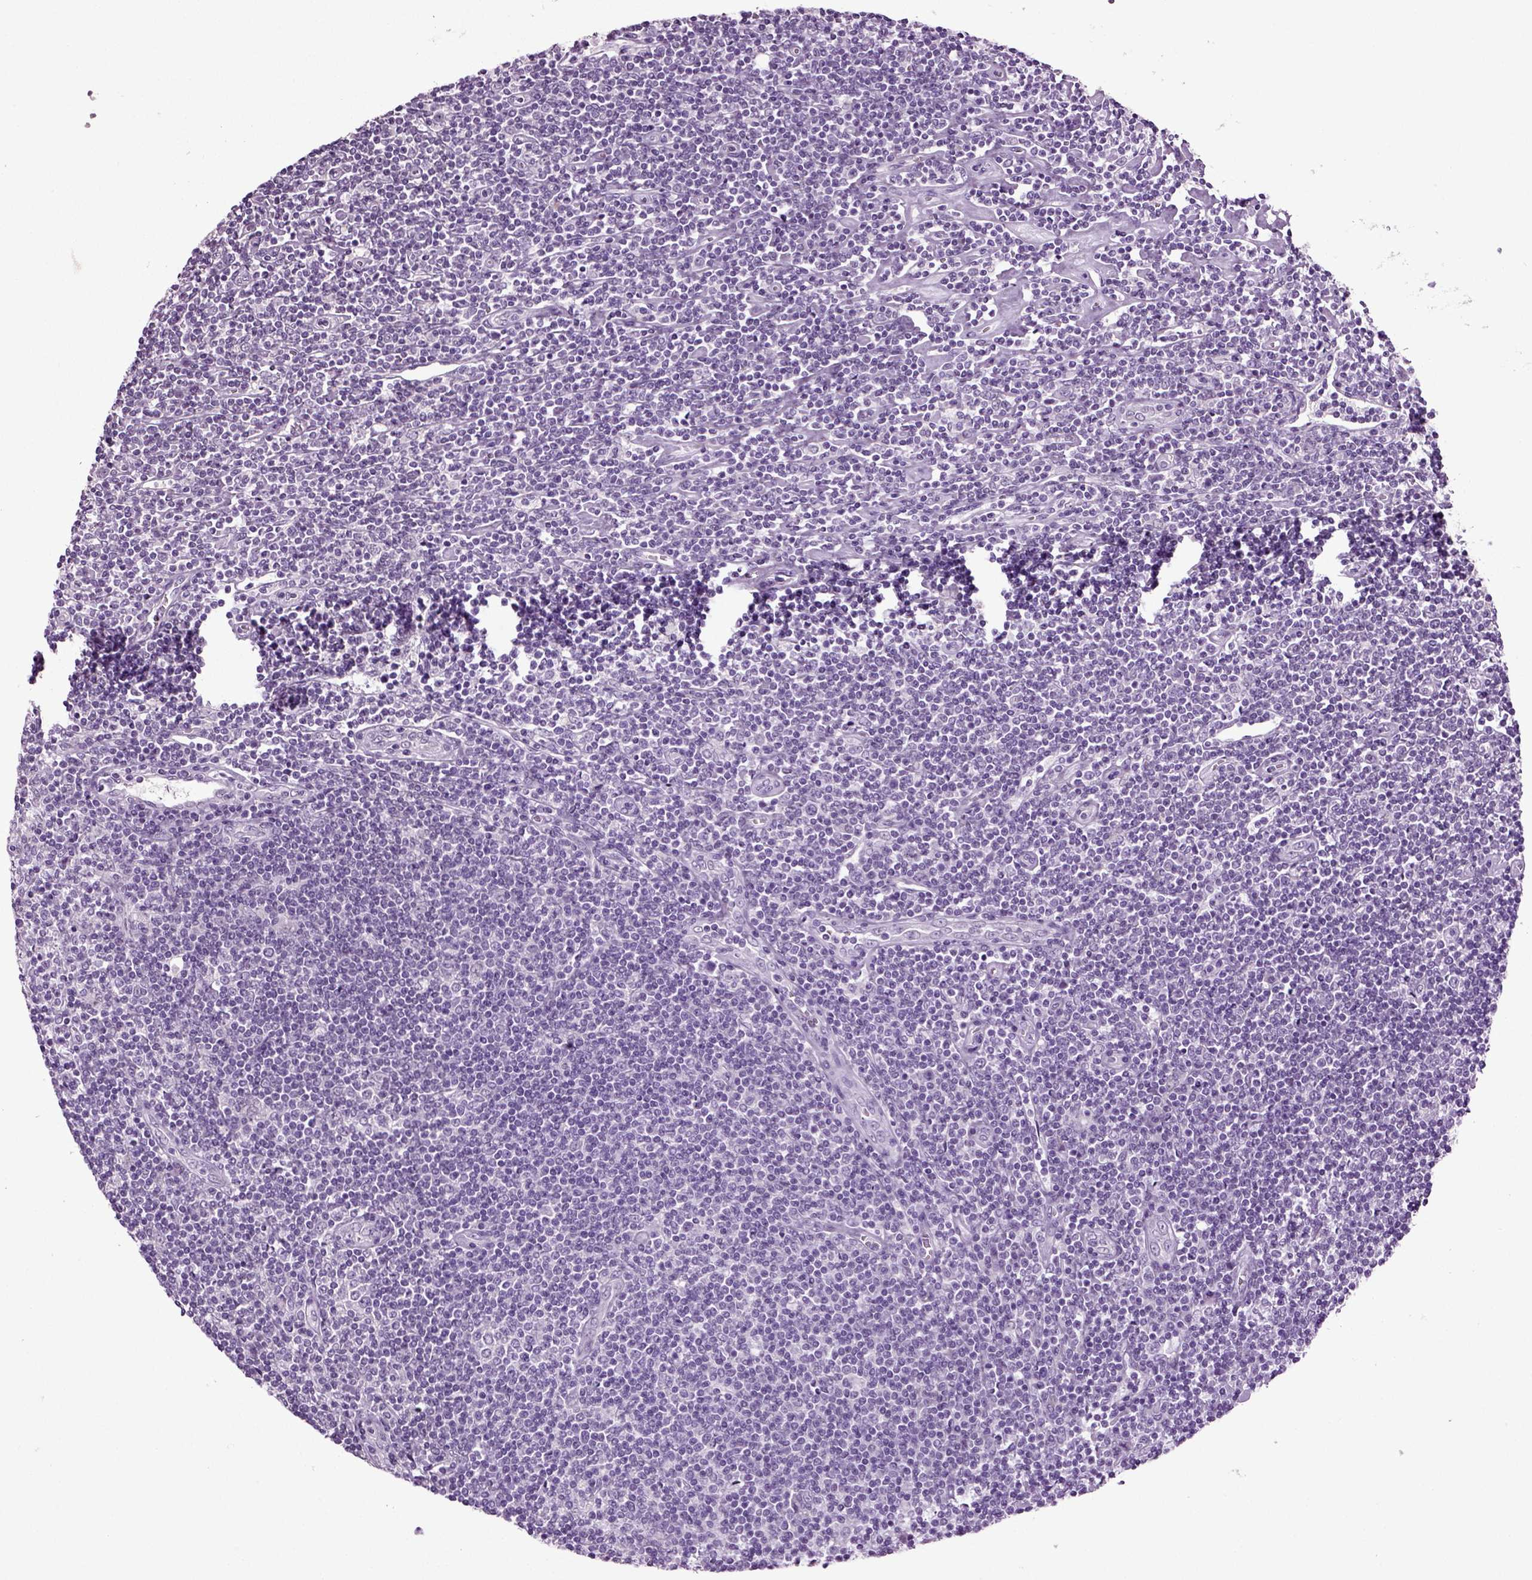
{"staining": {"intensity": "negative", "quantity": "none", "location": "none"}, "tissue": "lymphoma", "cell_type": "Tumor cells", "image_type": "cancer", "snomed": [{"axis": "morphology", "description": "Hodgkin's disease, NOS"}, {"axis": "topography", "description": "Lymph node"}], "caption": "A high-resolution micrograph shows immunohistochemistry (IHC) staining of lymphoma, which demonstrates no significant expression in tumor cells. The staining was performed using DAB to visualize the protein expression in brown, while the nuclei were stained in blue with hematoxylin (Magnification: 20x).", "gene": "SLC17A6", "patient": {"sex": "male", "age": 40}}